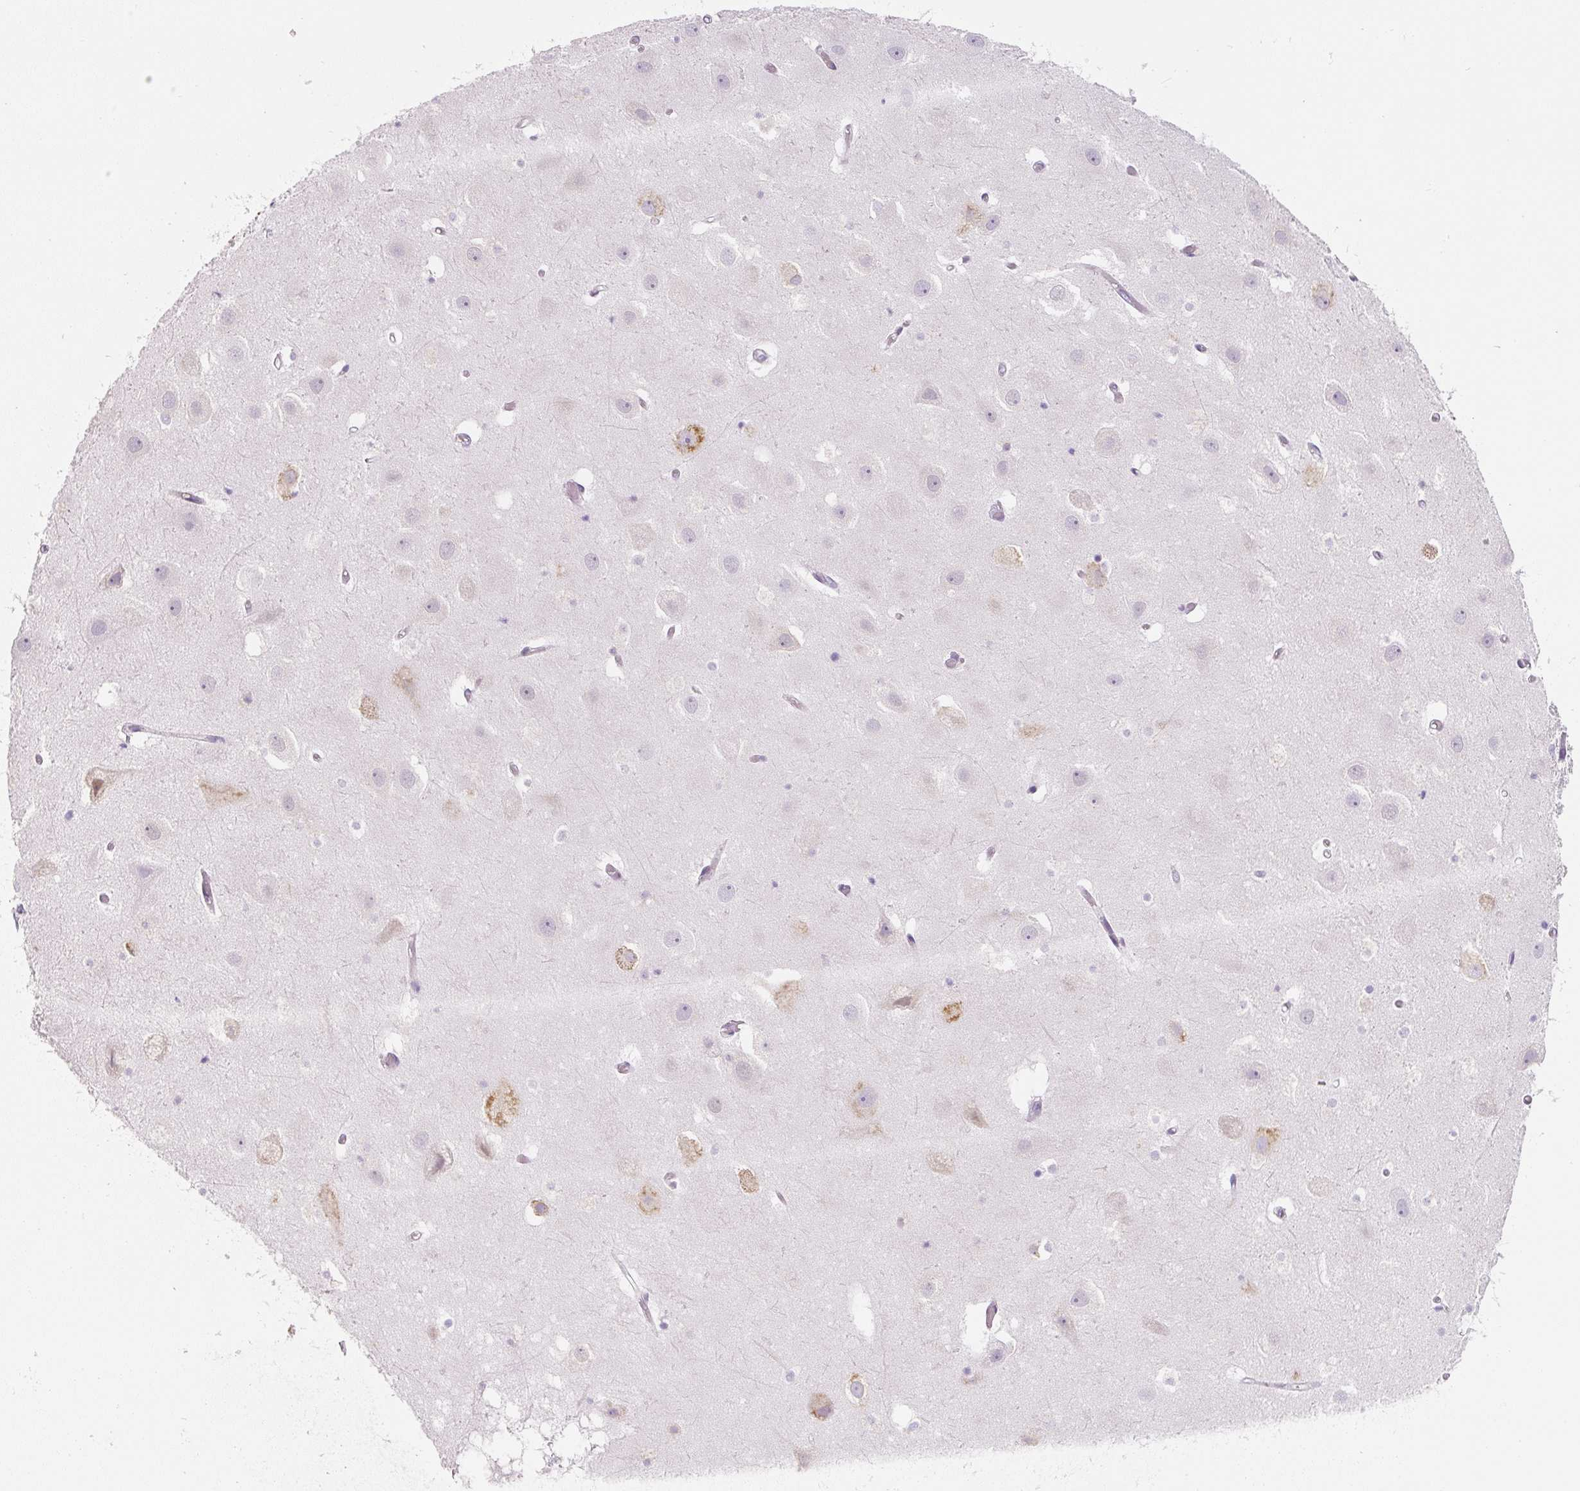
{"staining": {"intensity": "negative", "quantity": "none", "location": "none"}, "tissue": "hippocampus", "cell_type": "Glial cells", "image_type": "normal", "snomed": [{"axis": "morphology", "description": "Normal tissue, NOS"}, {"axis": "topography", "description": "Hippocampus"}], "caption": "Glial cells show no significant positivity in benign hippocampus.", "gene": "PWWP3B", "patient": {"sex": "female", "age": 52}}